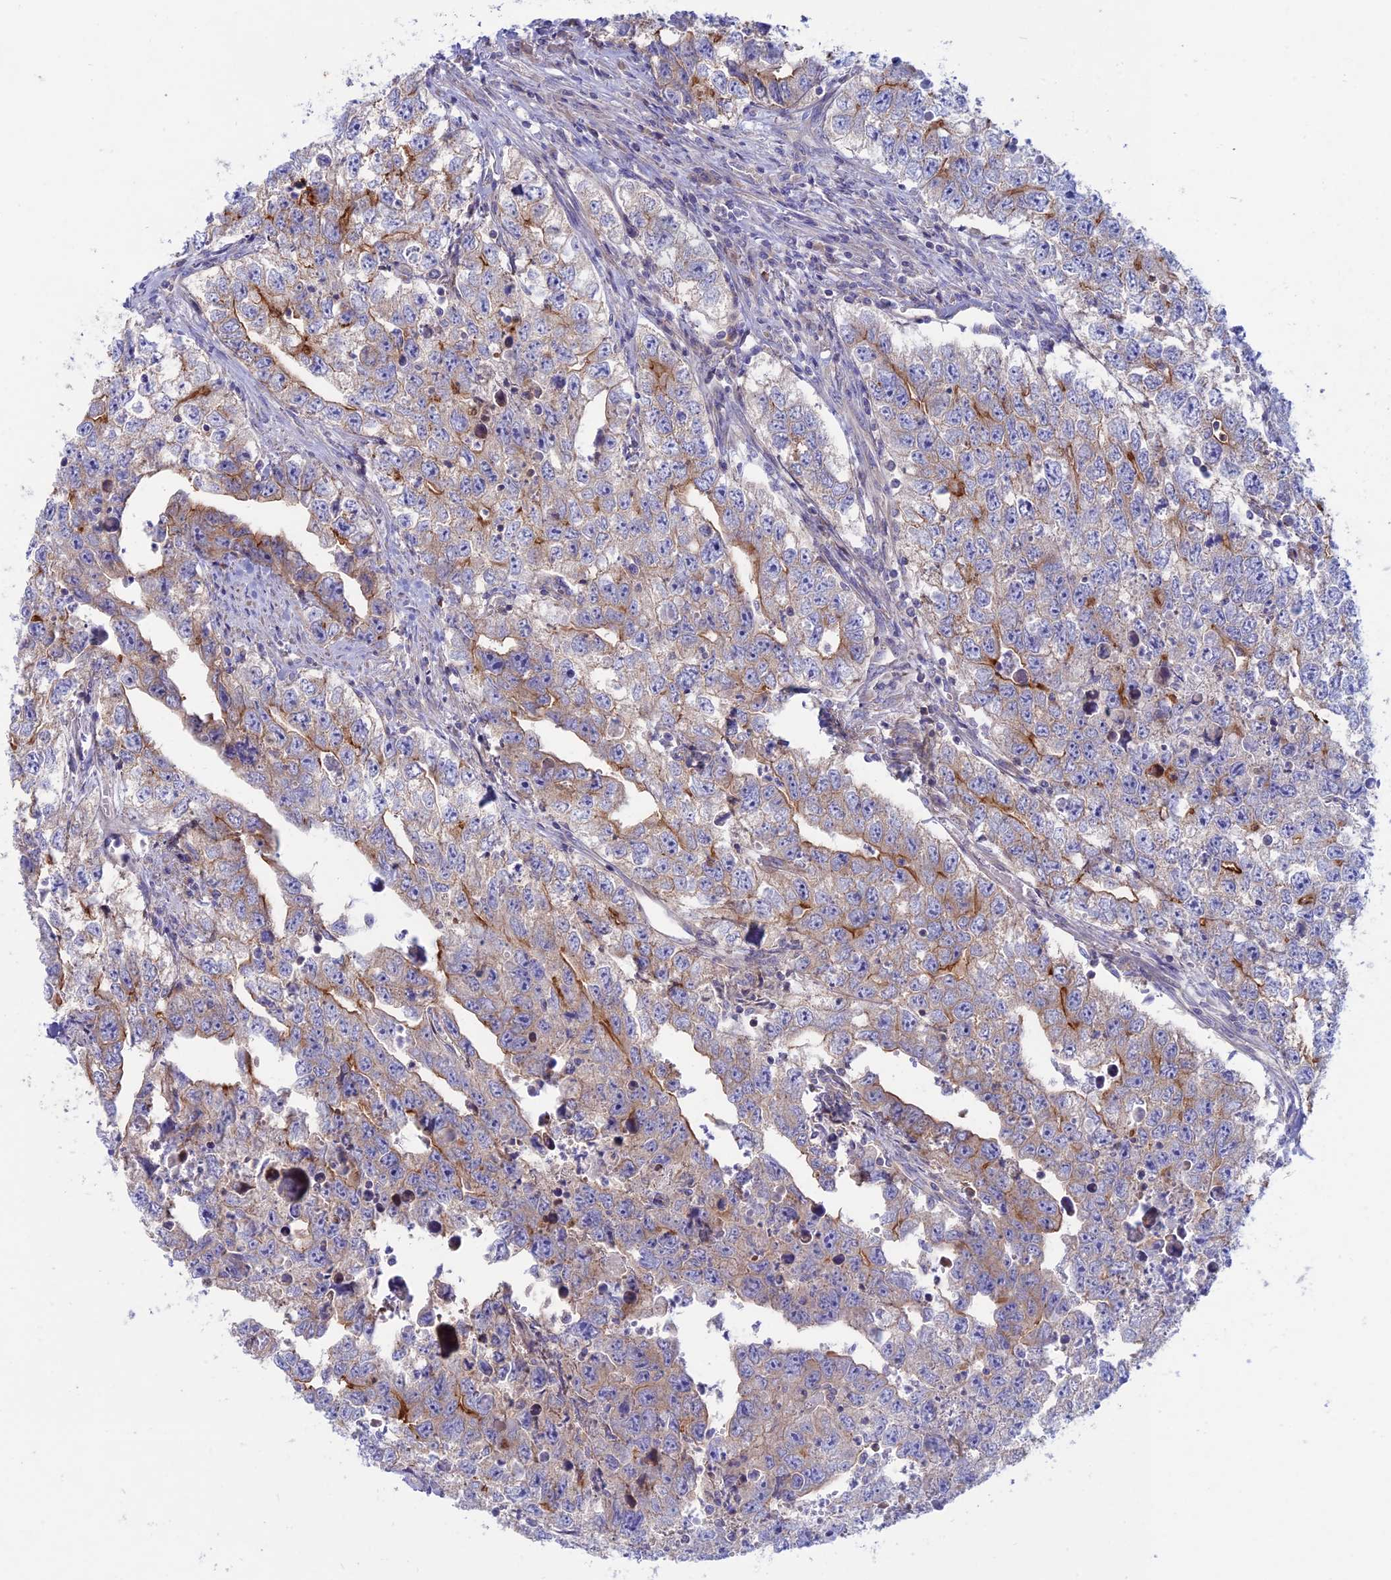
{"staining": {"intensity": "moderate", "quantity": "<25%", "location": "cytoplasmic/membranous"}, "tissue": "testis cancer", "cell_type": "Tumor cells", "image_type": "cancer", "snomed": [{"axis": "morphology", "description": "Seminoma, NOS"}, {"axis": "morphology", "description": "Carcinoma, Embryonal, NOS"}, {"axis": "topography", "description": "Testis"}], "caption": "The image reveals staining of testis cancer (embryonal carcinoma), revealing moderate cytoplasmic/membranous protein positivity (brown color) within tumor cells.", "gene": "MYO5B", "patient": {"sex": "male", "age": 43}}